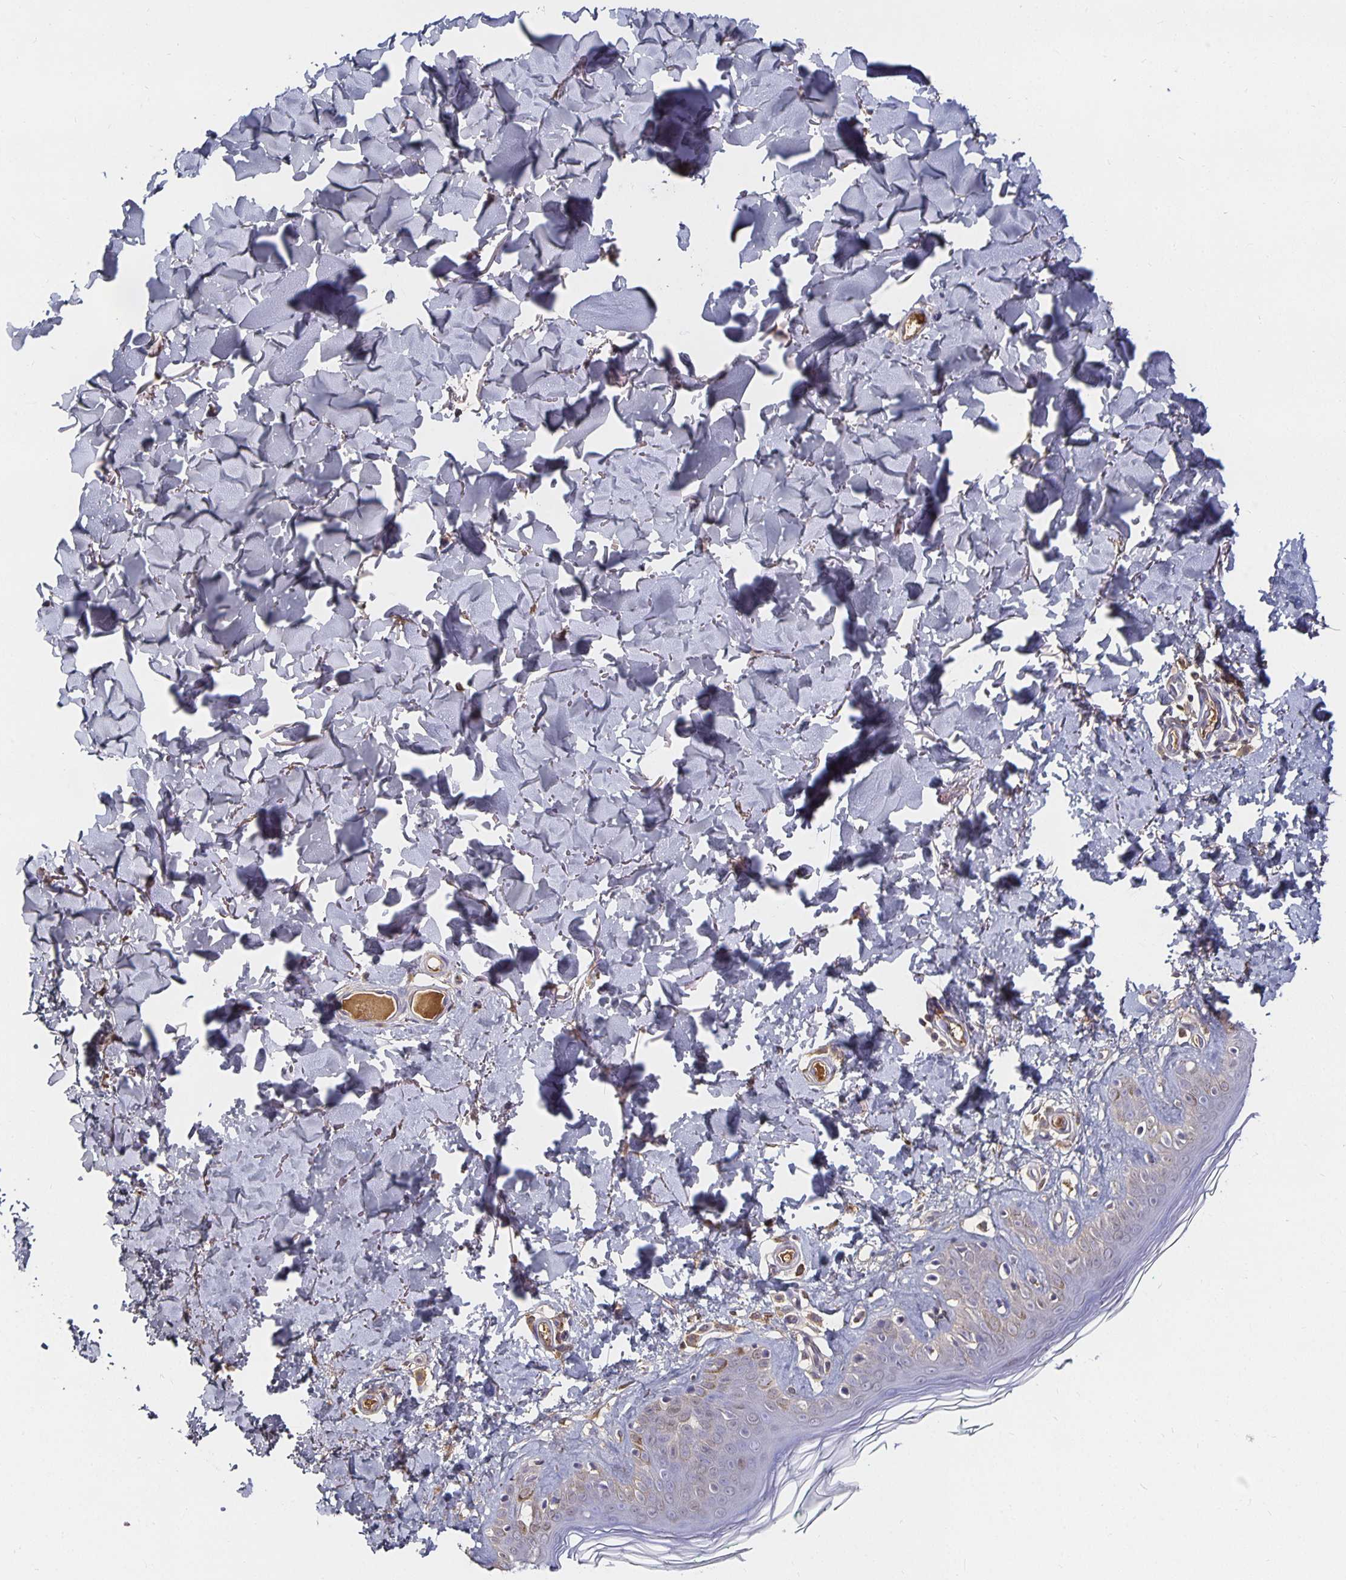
{"staining": {"intensity": "negative", "quantity": "none", "location": "none"}, "tissue": "skin", "cell_type": "Fibroblasts", "image_type": "normal", "snomed": [{"axis": "morphology", "description": "Normal tissue, NOS"}, {"axis": "topography", "description": "Skin"}, {"axis": "topography", "description": "Peripheral nerve tissue"}], "caption": "Photomicrograph shows no protein positivity in fibroblasts of normal skin.", "gene": "TTR", "patient": {"sex": "female", "age": 45}}